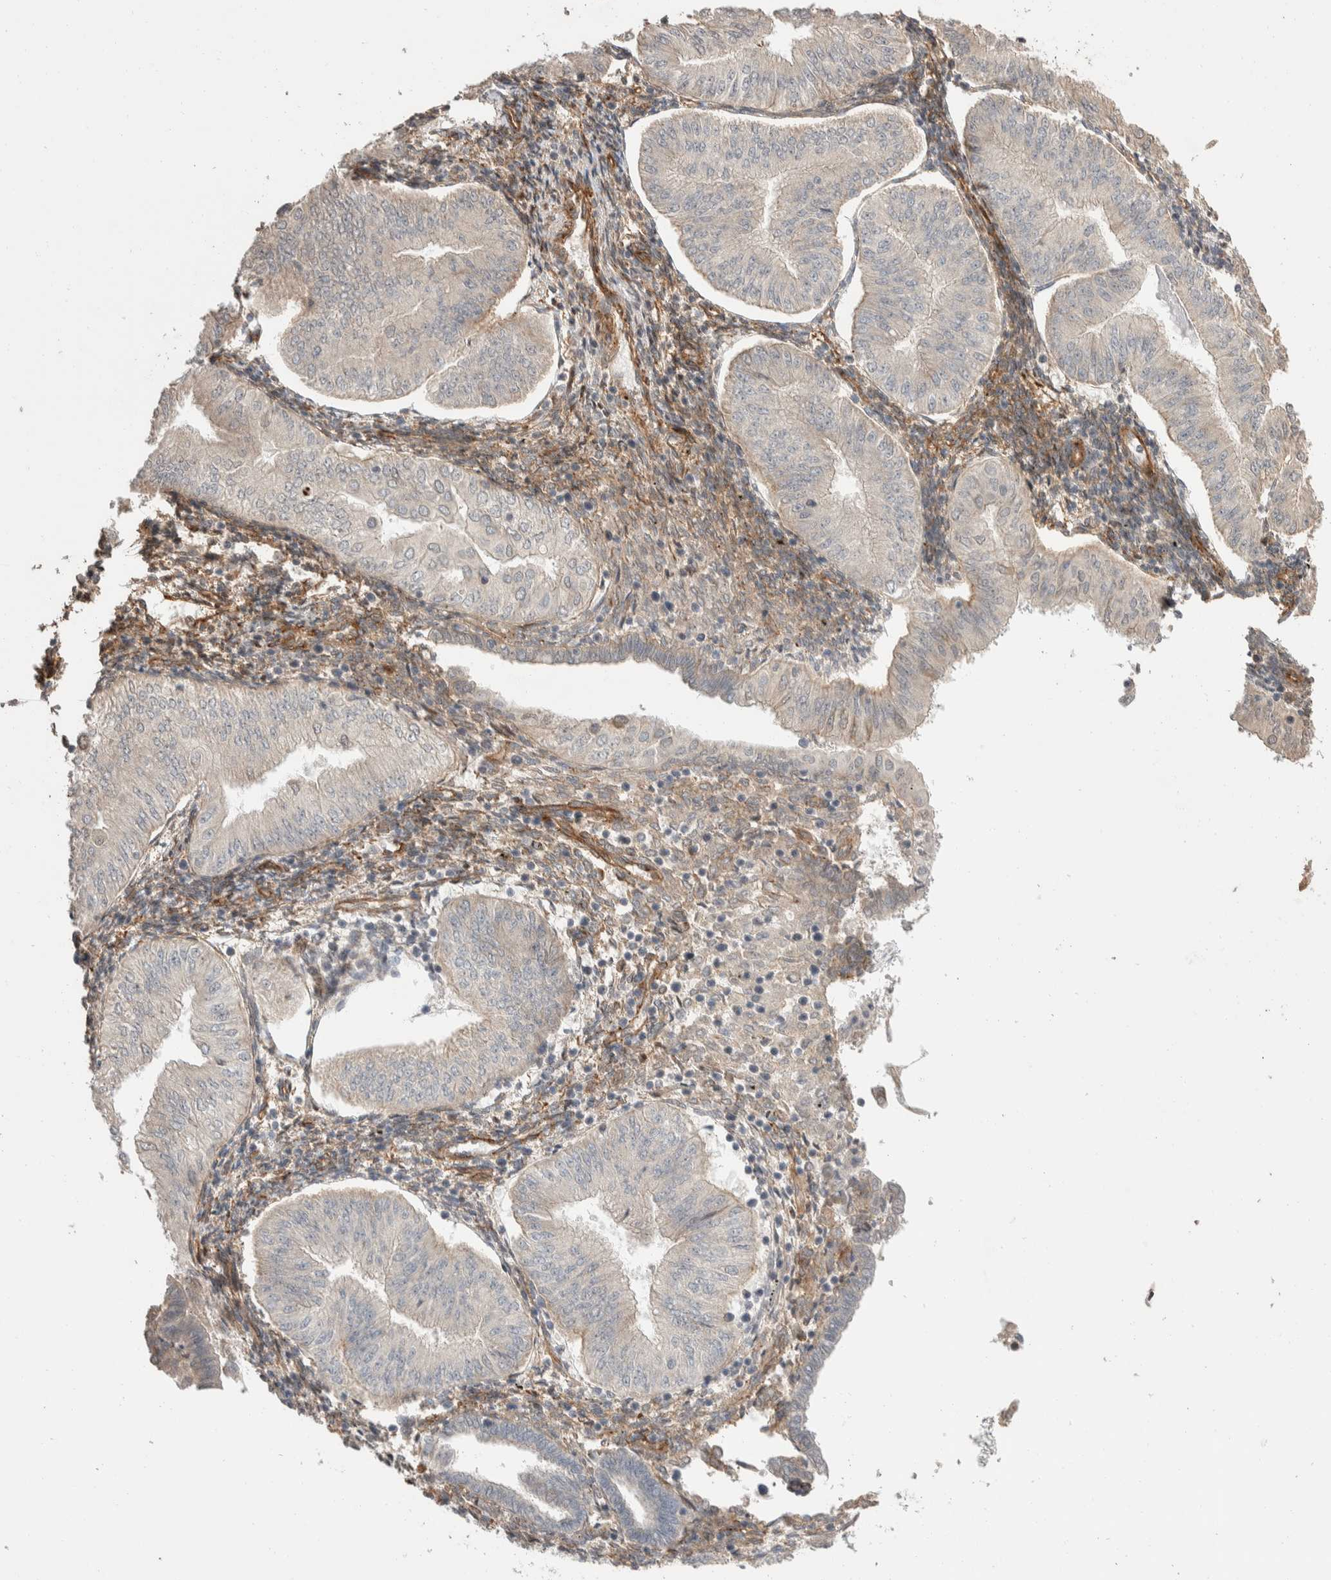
{"staining": {"intensity": "weak", "quantity": "<25%", "location": "cytoplasmic/membranous"}, "tissue": "endometrial cancer", "cell_type": "Tumor cells", "image_type": "cancer", "snomed": [{"axis": "morphology", "description": "Normal tissue, NOS"}, {"axis": "morphology", "description": "Adenocarcinoma, NOS"}, {"axis": "topography", "description": "Endometrium"}], "caption": "Endometrial adenocarcinoma was stained to show a protein in brown. There is no significant positivity in tumor cells. (Brightfield microscopy of DAB IHC at high magnification).", "gene": "ERC1", "patient": {"sex": "female", "age": 53}}